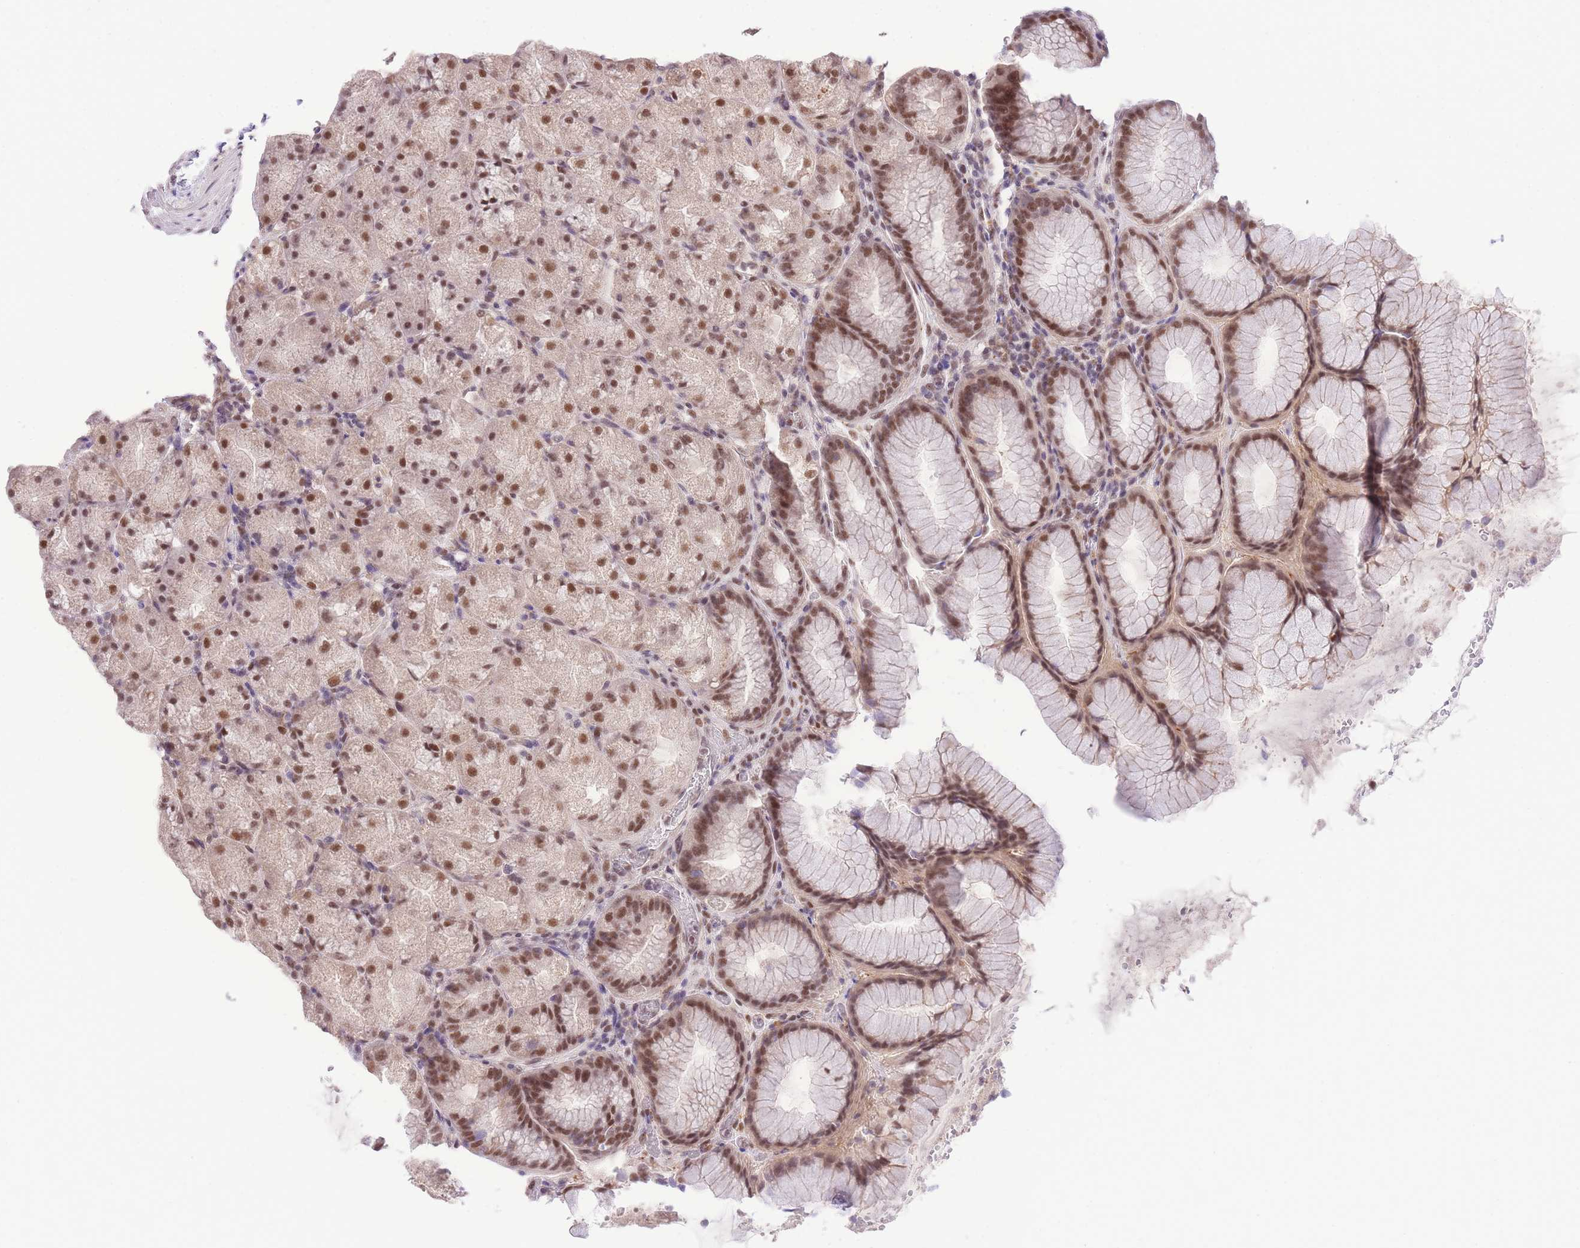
{"staining": {"intensity": "moderate", "quantity": ">75%", "location": "nuclear"}, "tissue": "stomach", "cell_type": "Glandular cells", "image_type": "normal", "snomed": [{"axis": "morphology", "description": "Normal tissue, NOS"}, {"axis": "topography", "description": "Stomach, upper"}, {"axis": "topography", "description": "Stomach"}], "caption": "This histopathology image exhibits immunohistochemistry (IHC) staining of normal human stomach, with medium moderate nuclear positivity in about >75% of glandular cells.", "gene": "UBXN7", "patient": {"sex": "male", "age": 48}}